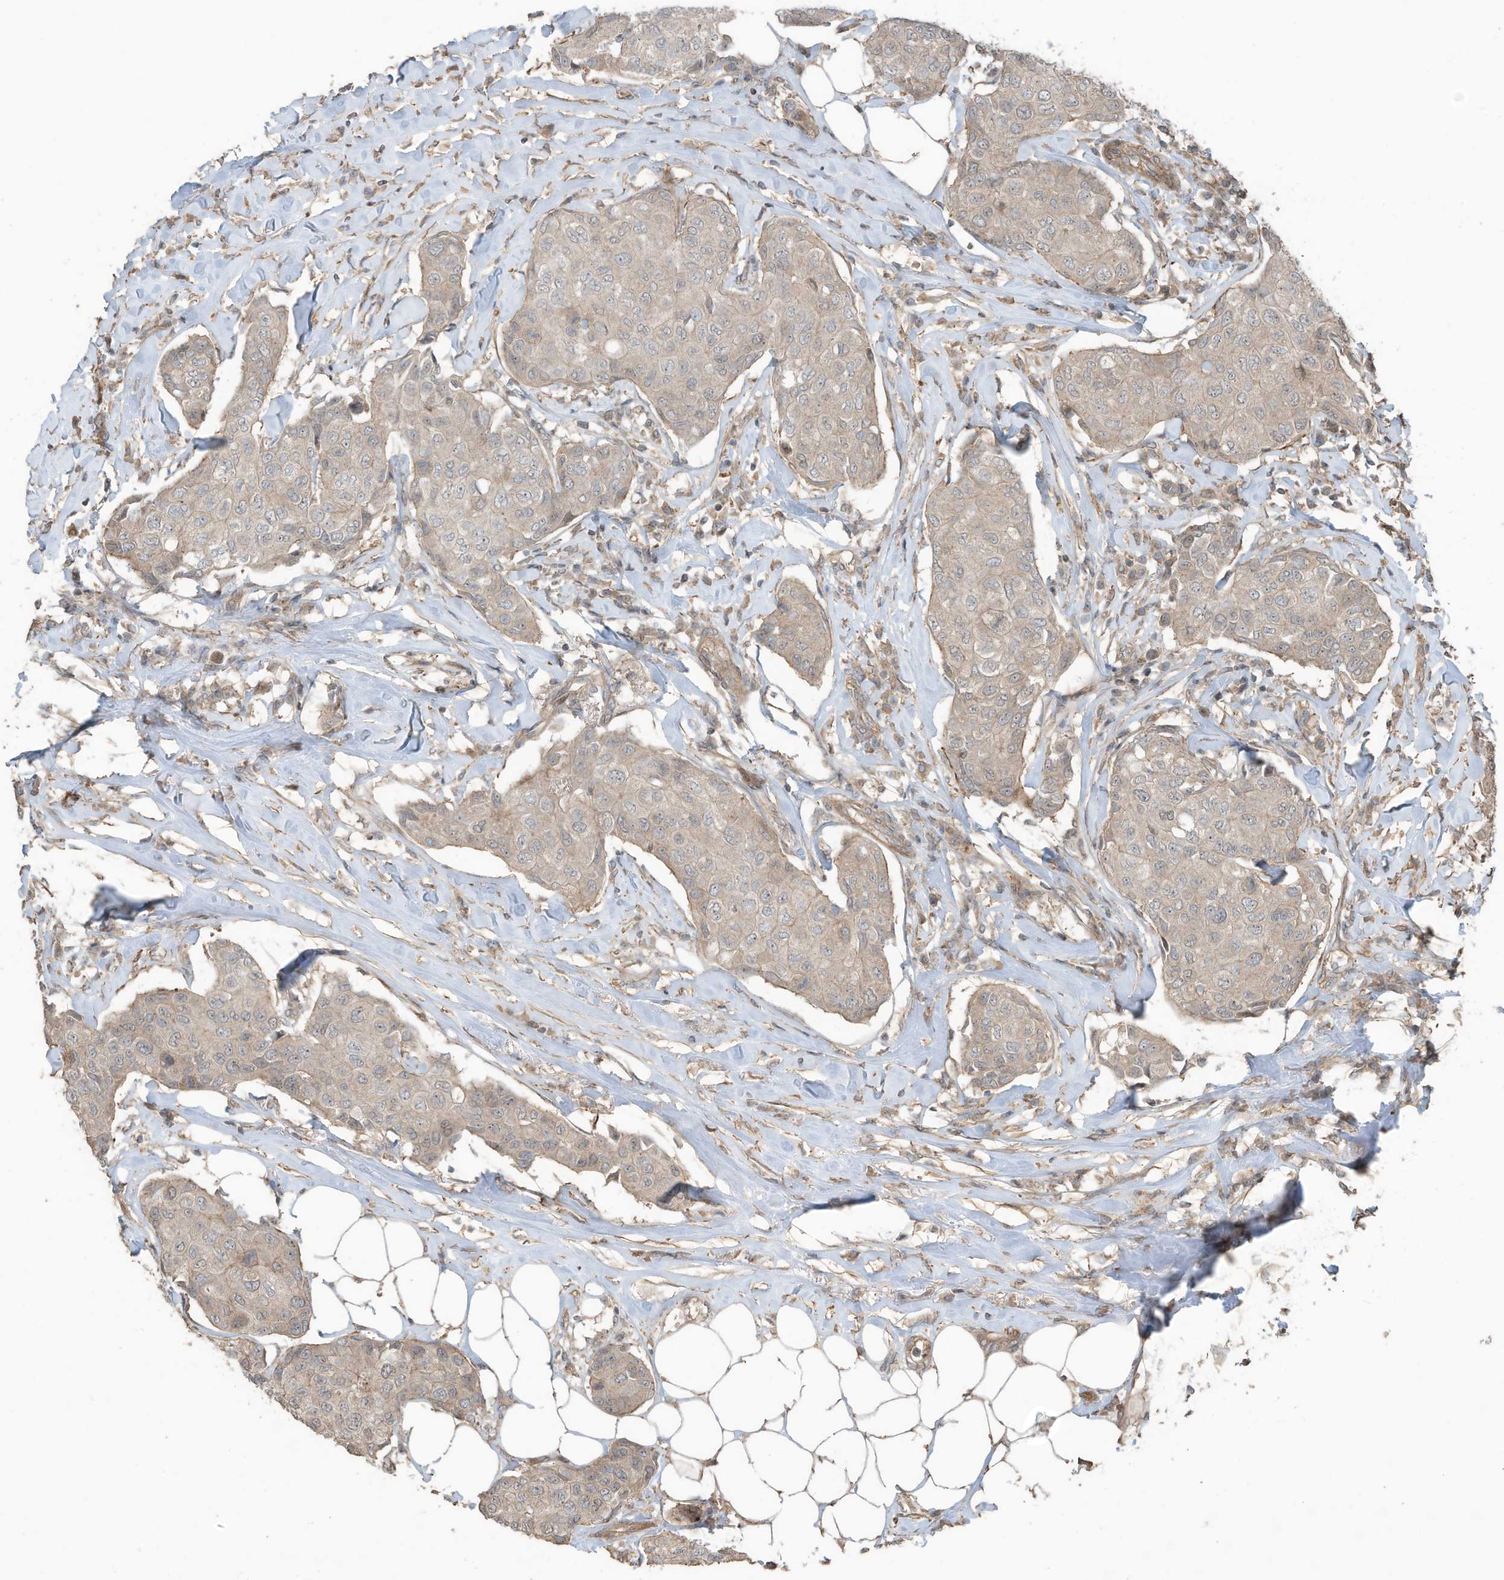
{"staining": {"intensity": "moderate", "quantity": ">75%", "location": "cytoplasmic/membranous"}, "tissue": "breast cancer", "cell_type": "Tumor cells", "image_type": "cancer", "snomed": [{"axis": "morphology", "description": "Duct carcinoma"}, {"axis": "topography", "description": "Breast"}], "caption": "About >75% of tumor cells in breast cancer show moderate cytoplasmic/membranous protein expression as visualized by brown immunohistochemical staining.", "gene": "ZNF653", "patient": {"sex": "female", "age": 80}}